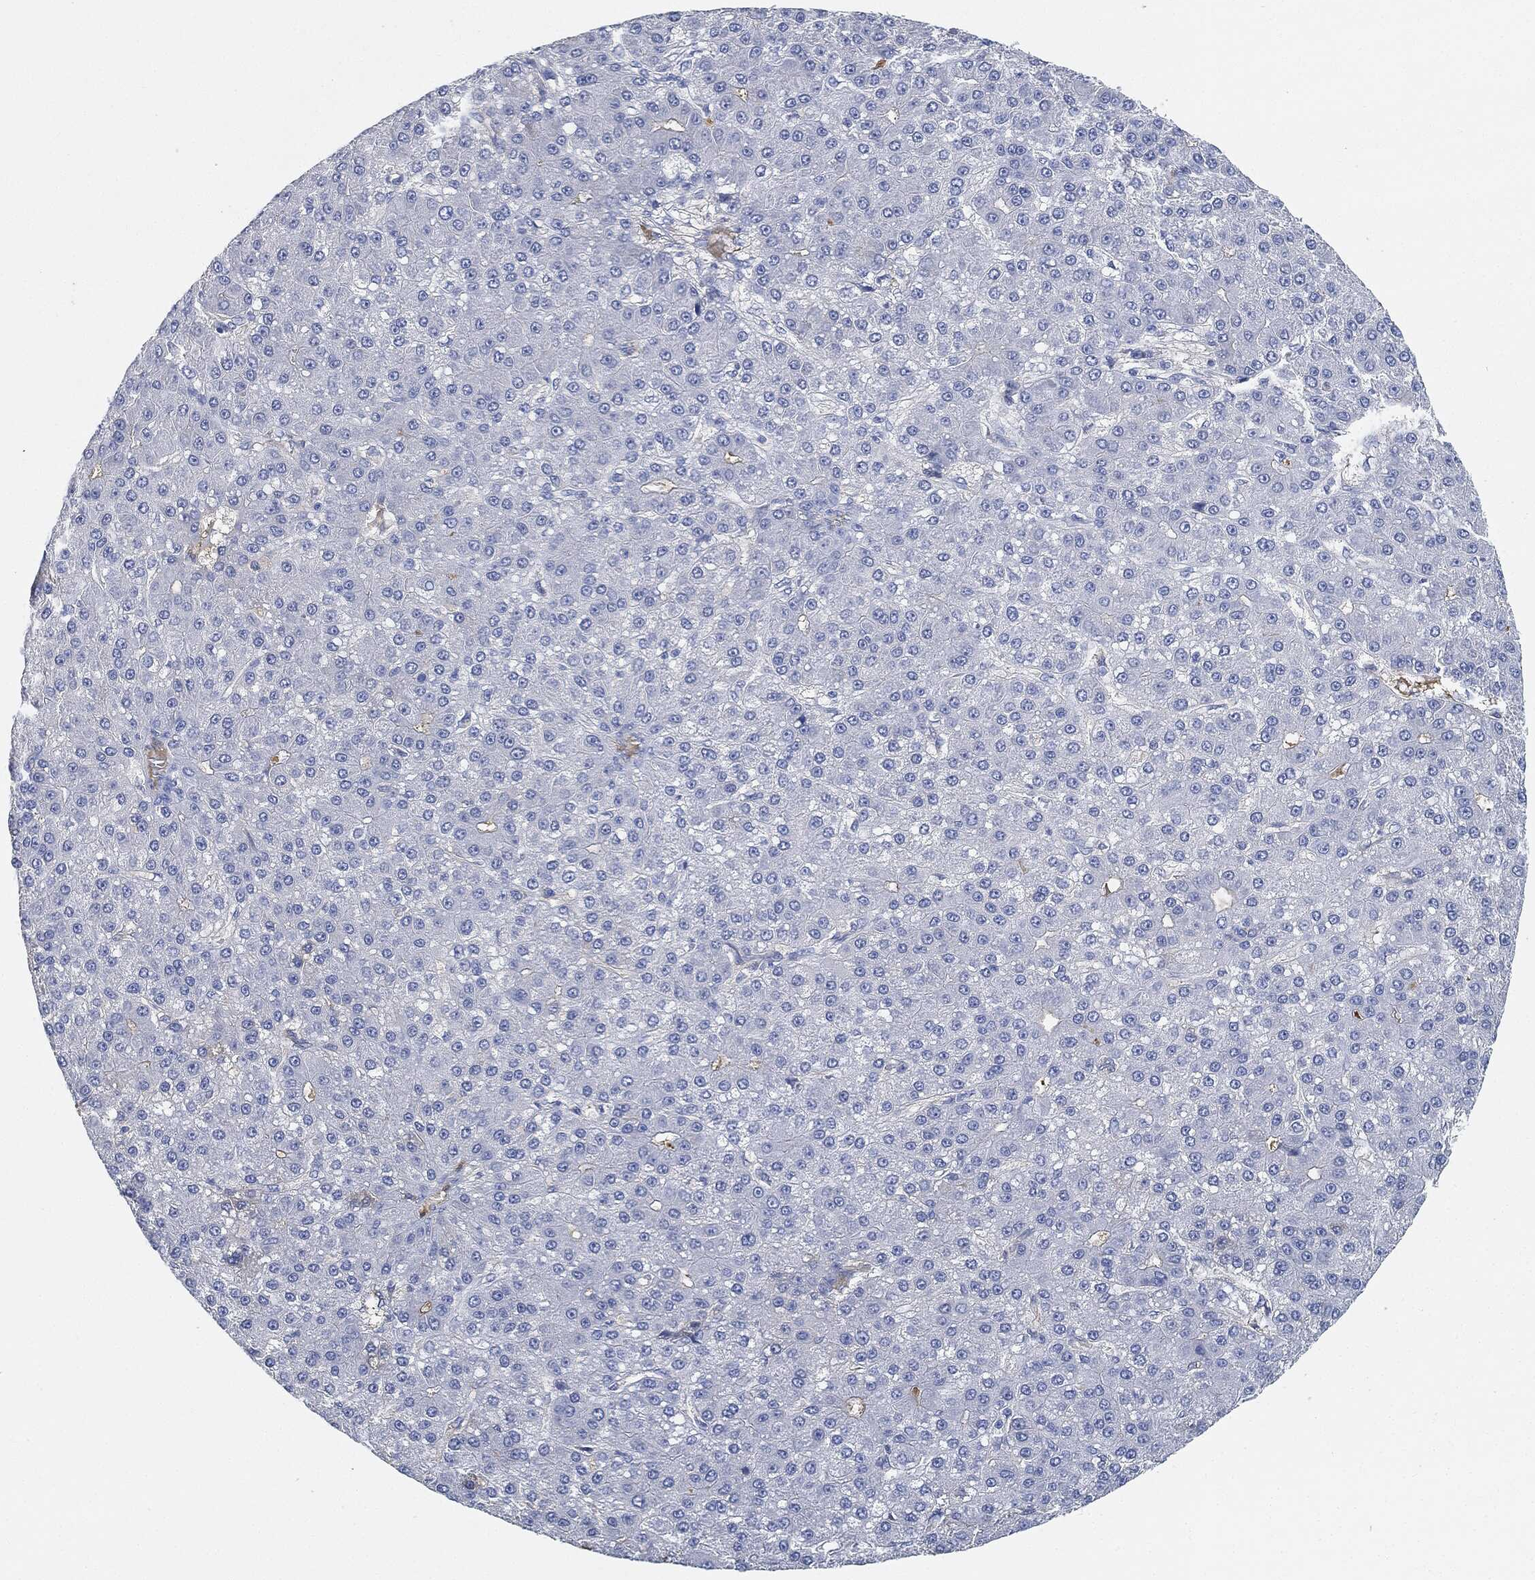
{"staining": {"intensity": "negative", "quantity": "none", "location": "none"}, "tissue": "liver cancer", "cell_type": "Tumor cells", "image_type": "cancer", "snomed": [{"axis": "morphology", "description": "Carcinoma, Hepatocellular, NOS"}, {"axis": "topography", "description": "Liver"}], "caption": "Hepatocellular carcinoma (liver) was stained to show a protein in brown. There is no significant expression in tumor cells.", "gene": "IGLV6-57", "patient": {"sex": "male", "age": 67}}